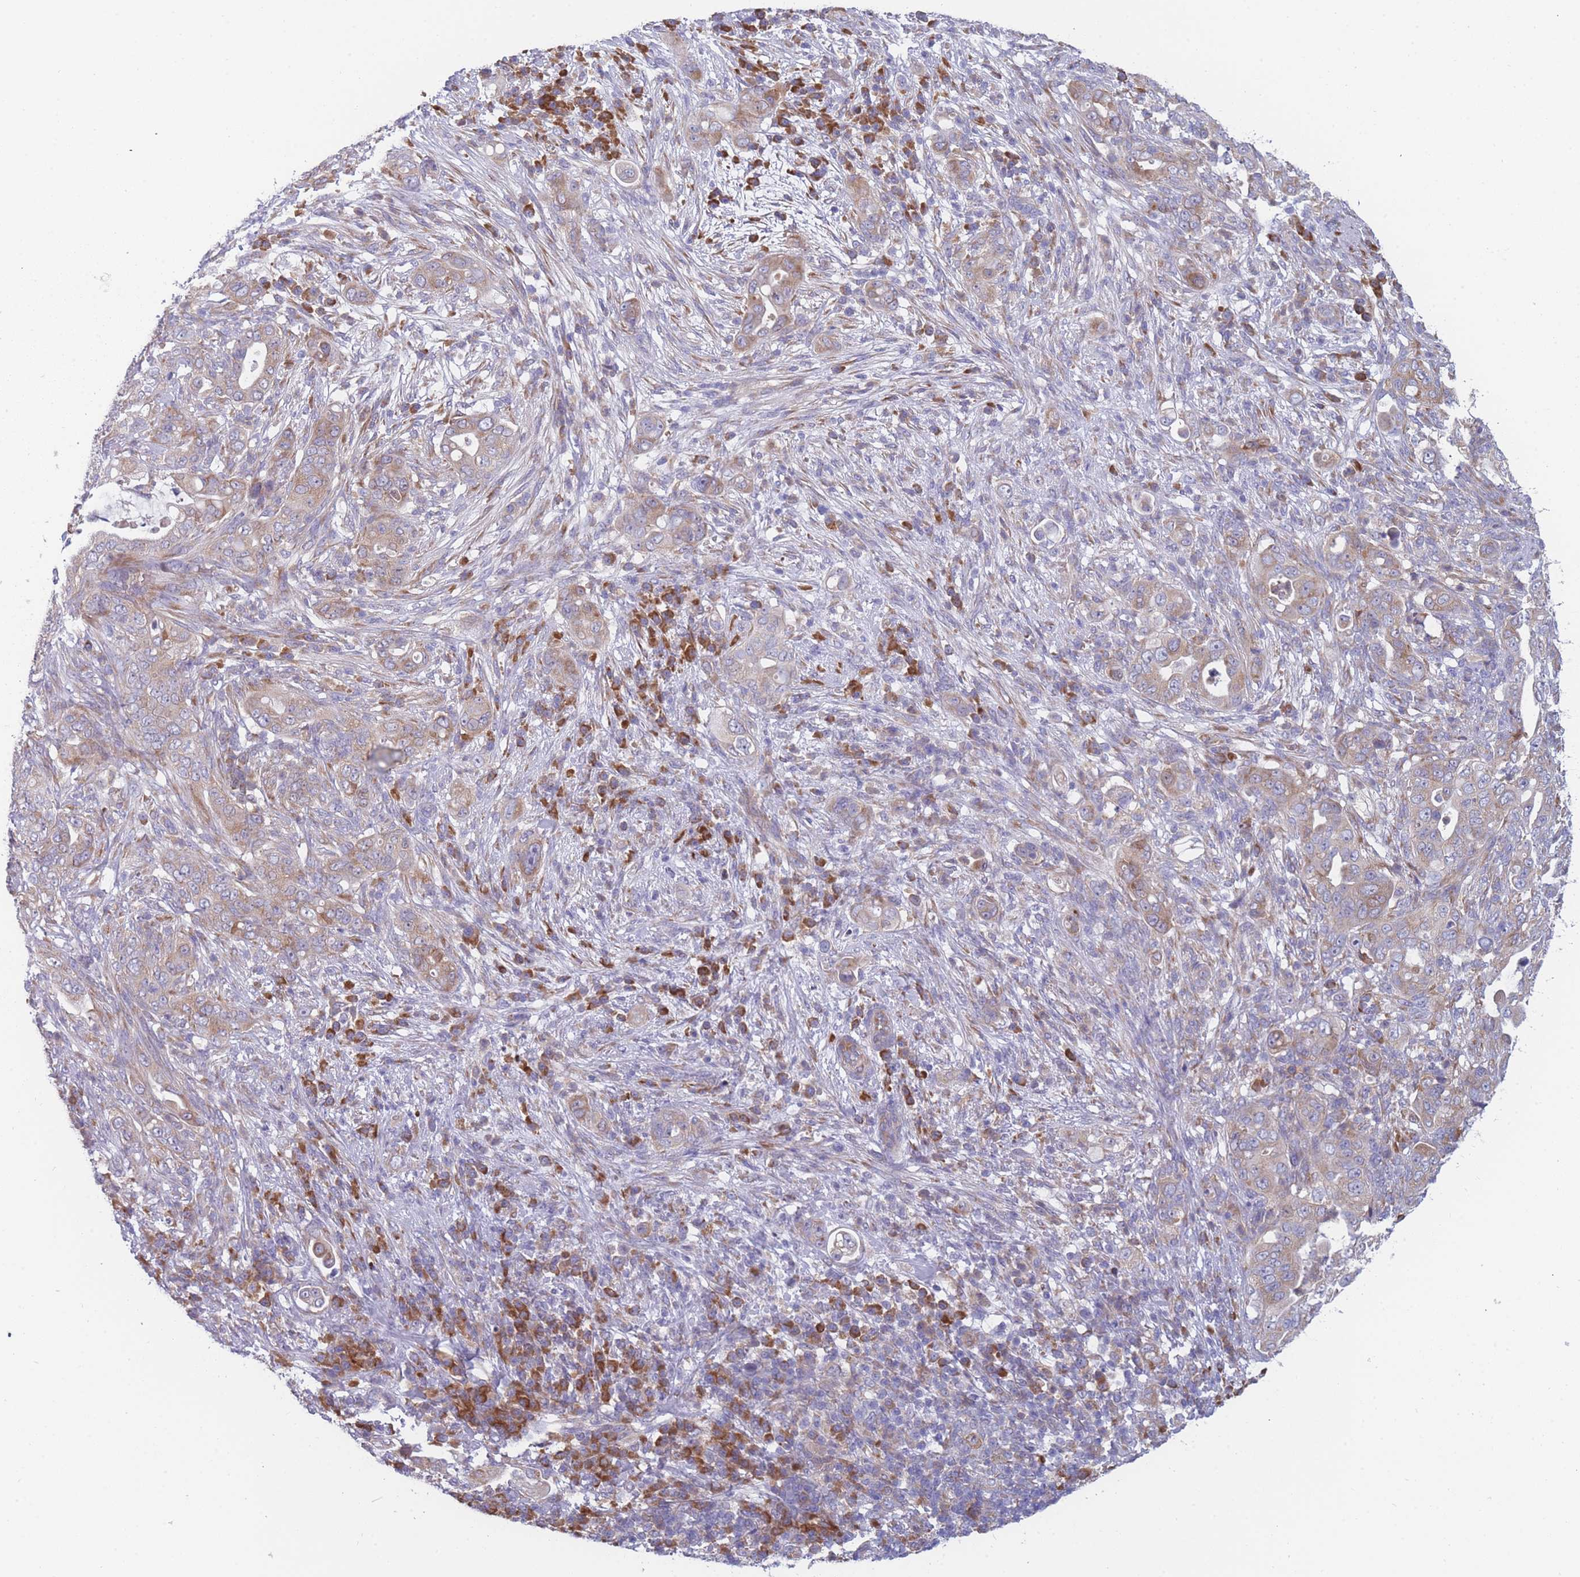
{"staining": {"intensity": "weak", "quantity": "25%-75%", "location": "cytoplasmic/membranous"}, "tissue": "pancreatic cancer", "cell_type": "Tumor cells", "image_type": "cancer", "snomed": [{"axis": "morphology", "description": "Adenocarcinoma, NOS"}, {"axis": "topography", "description": "Pancreas"}], "caption": "Weak cytoplasmic/membranous protein staining is present in approximately 25%-75% of tumor cells in pancreatic cancer. The staining was performed using DAB (3,3'-diaminobenzidine) to visualize the protein expression in brown, while the nuclei were stained in blue with hematoxylin (Magnification: 20x).", "gene": "NDUFAF6", "patient": {"sex": "female", "age": 63}}